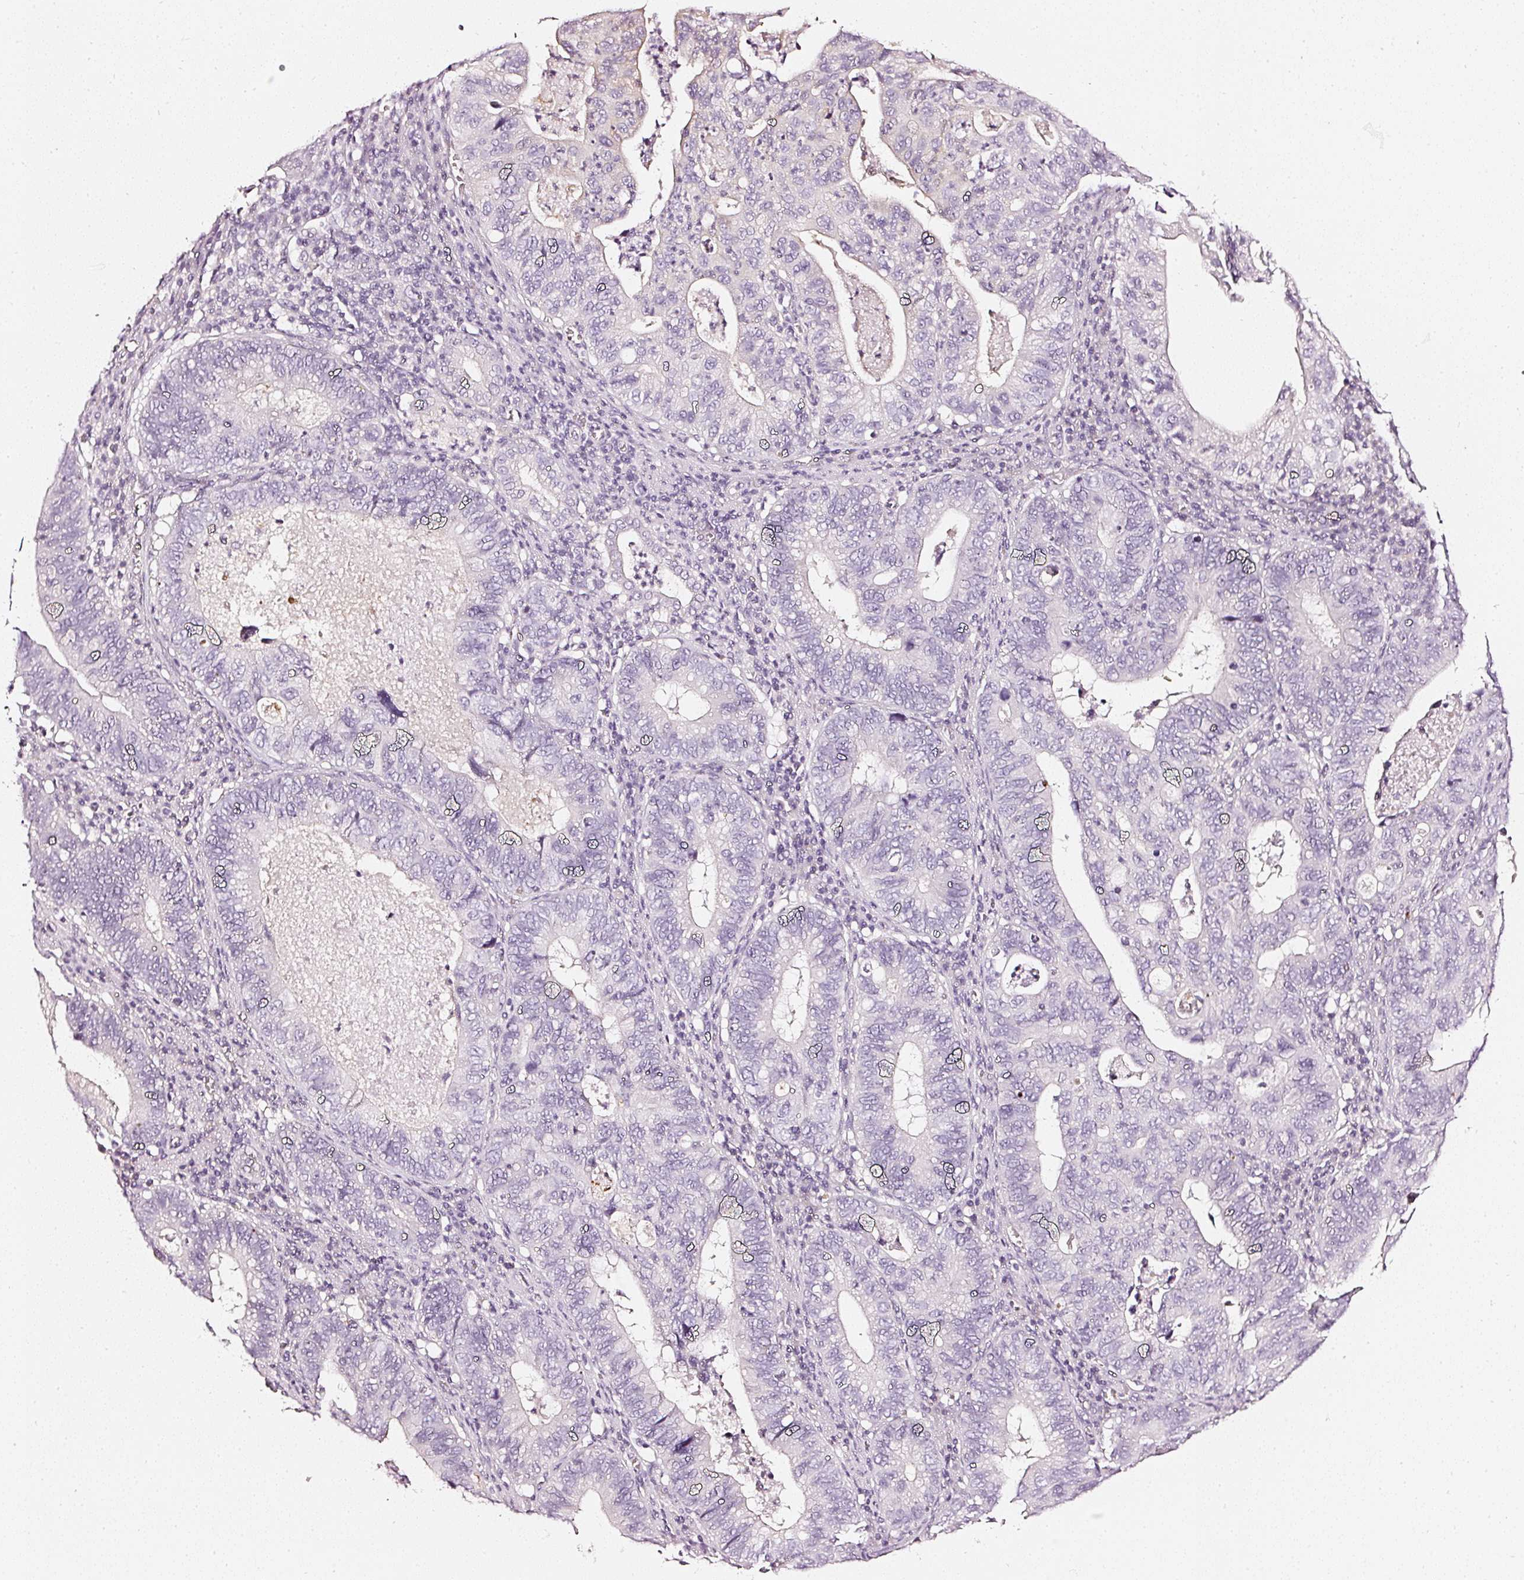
{"staining": {"intensity": "negative", "quantity": "none", "location": "none"}, "tissue": "stomach cancer", "cell_type": "Tumor cells", "image_type": "cancer", "snomed": [{"axis": "morphology", "description": "Adenocarcinoma, NOS"}, {"axis": "topography", "description": "Stomach"}], "caption": "Image shows no significant protein expression in tumor cells of adenocarcinoma (stomach).", "gene": "CNP", "patient": {"sex": "male", "age": 59}}